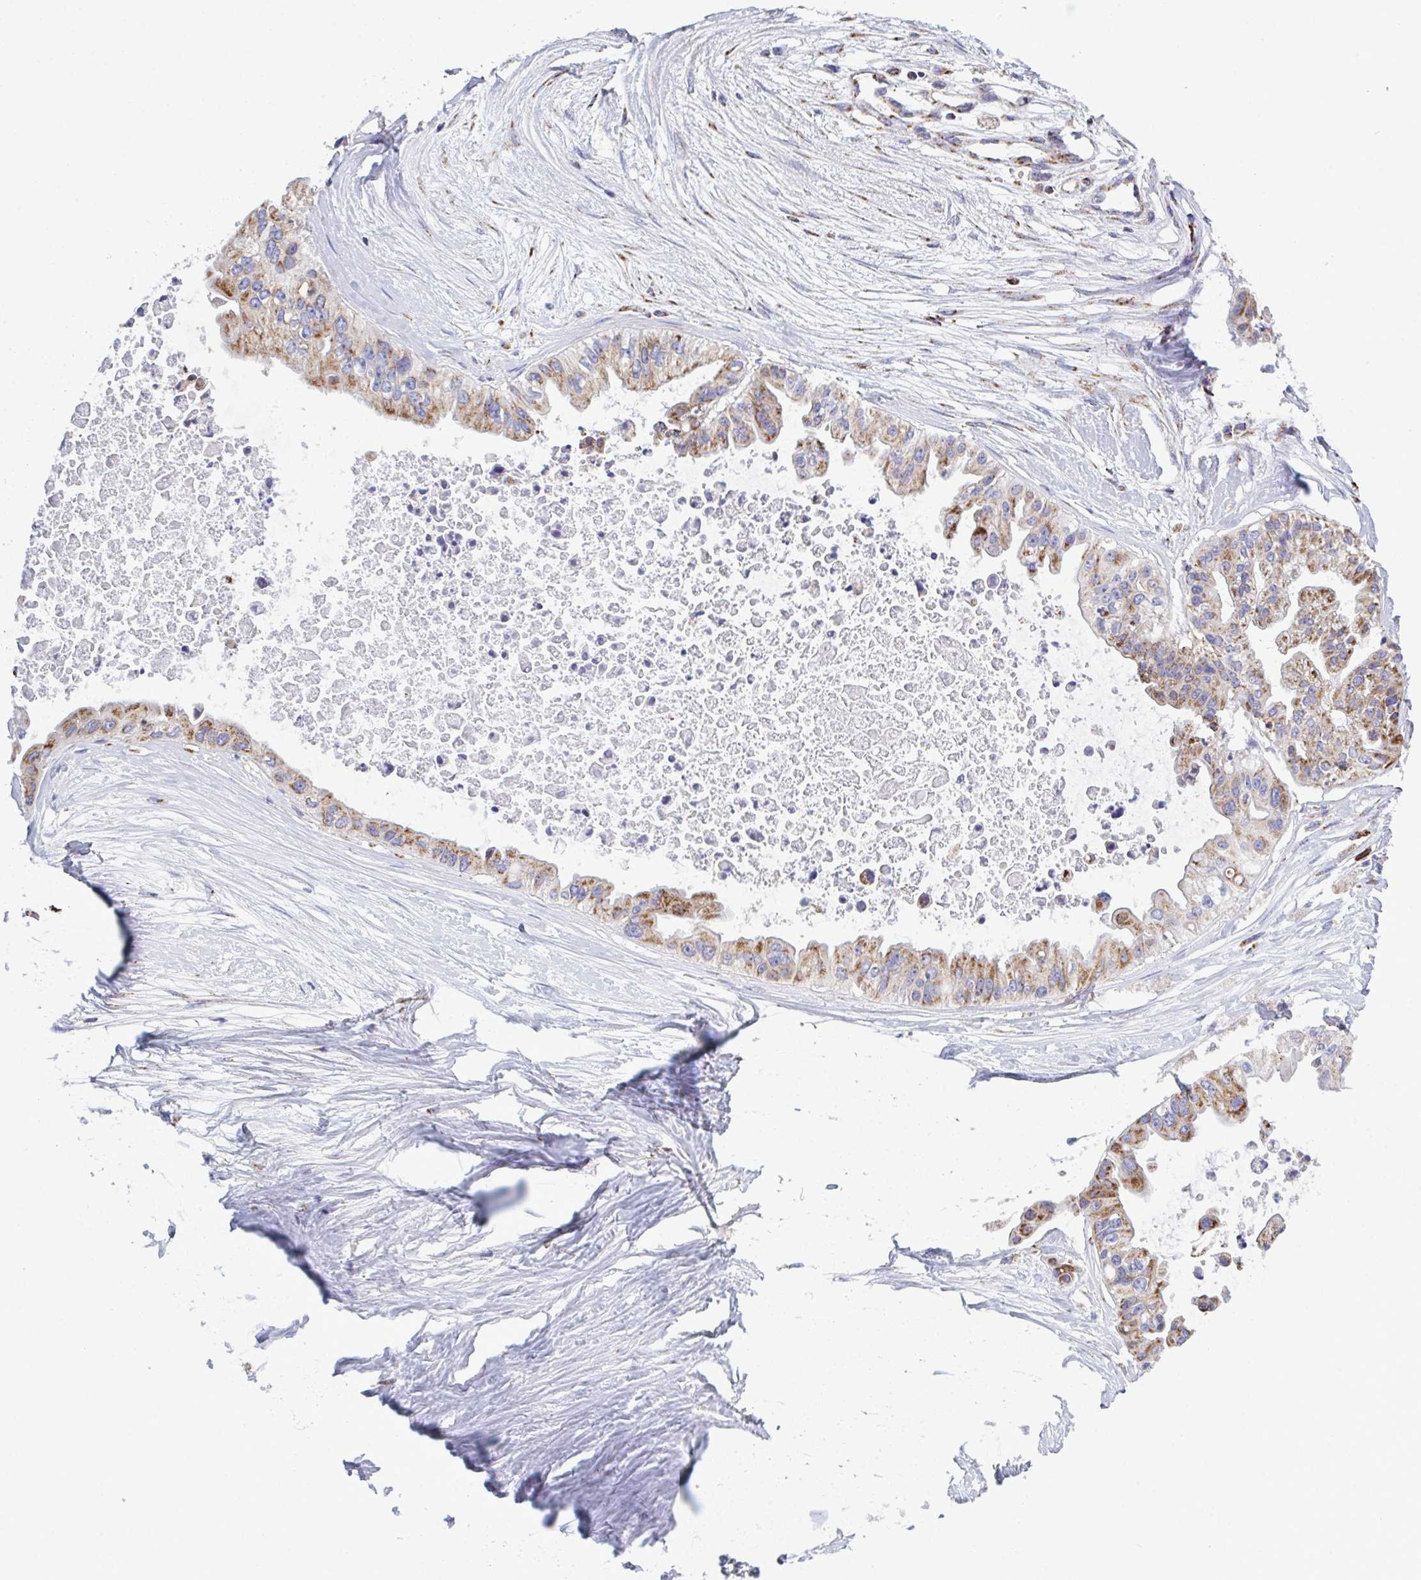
{"staining": {"intensity": "moderate", "quantity": ">75%", "location": "cytoplasmic/membranous"}, "tissue": "ovarian cancer", "cell_type": "Tumor cells", "image_type": "cancer", "snomed": [{"axis": "morphology", "description": "Cystadenocarcinoma, serous, NOS"}, {"axis": "topography", "description": "Ovary"}], "caption": "High-power microscopy captured an IHC photomicrograph of ovarian cancer, revealing moderate cytoplasmic/membranous positivity in about >75% of tumor cells.", "gene": "CSDE1", "patient": {"sex": "female", "age": 56}}